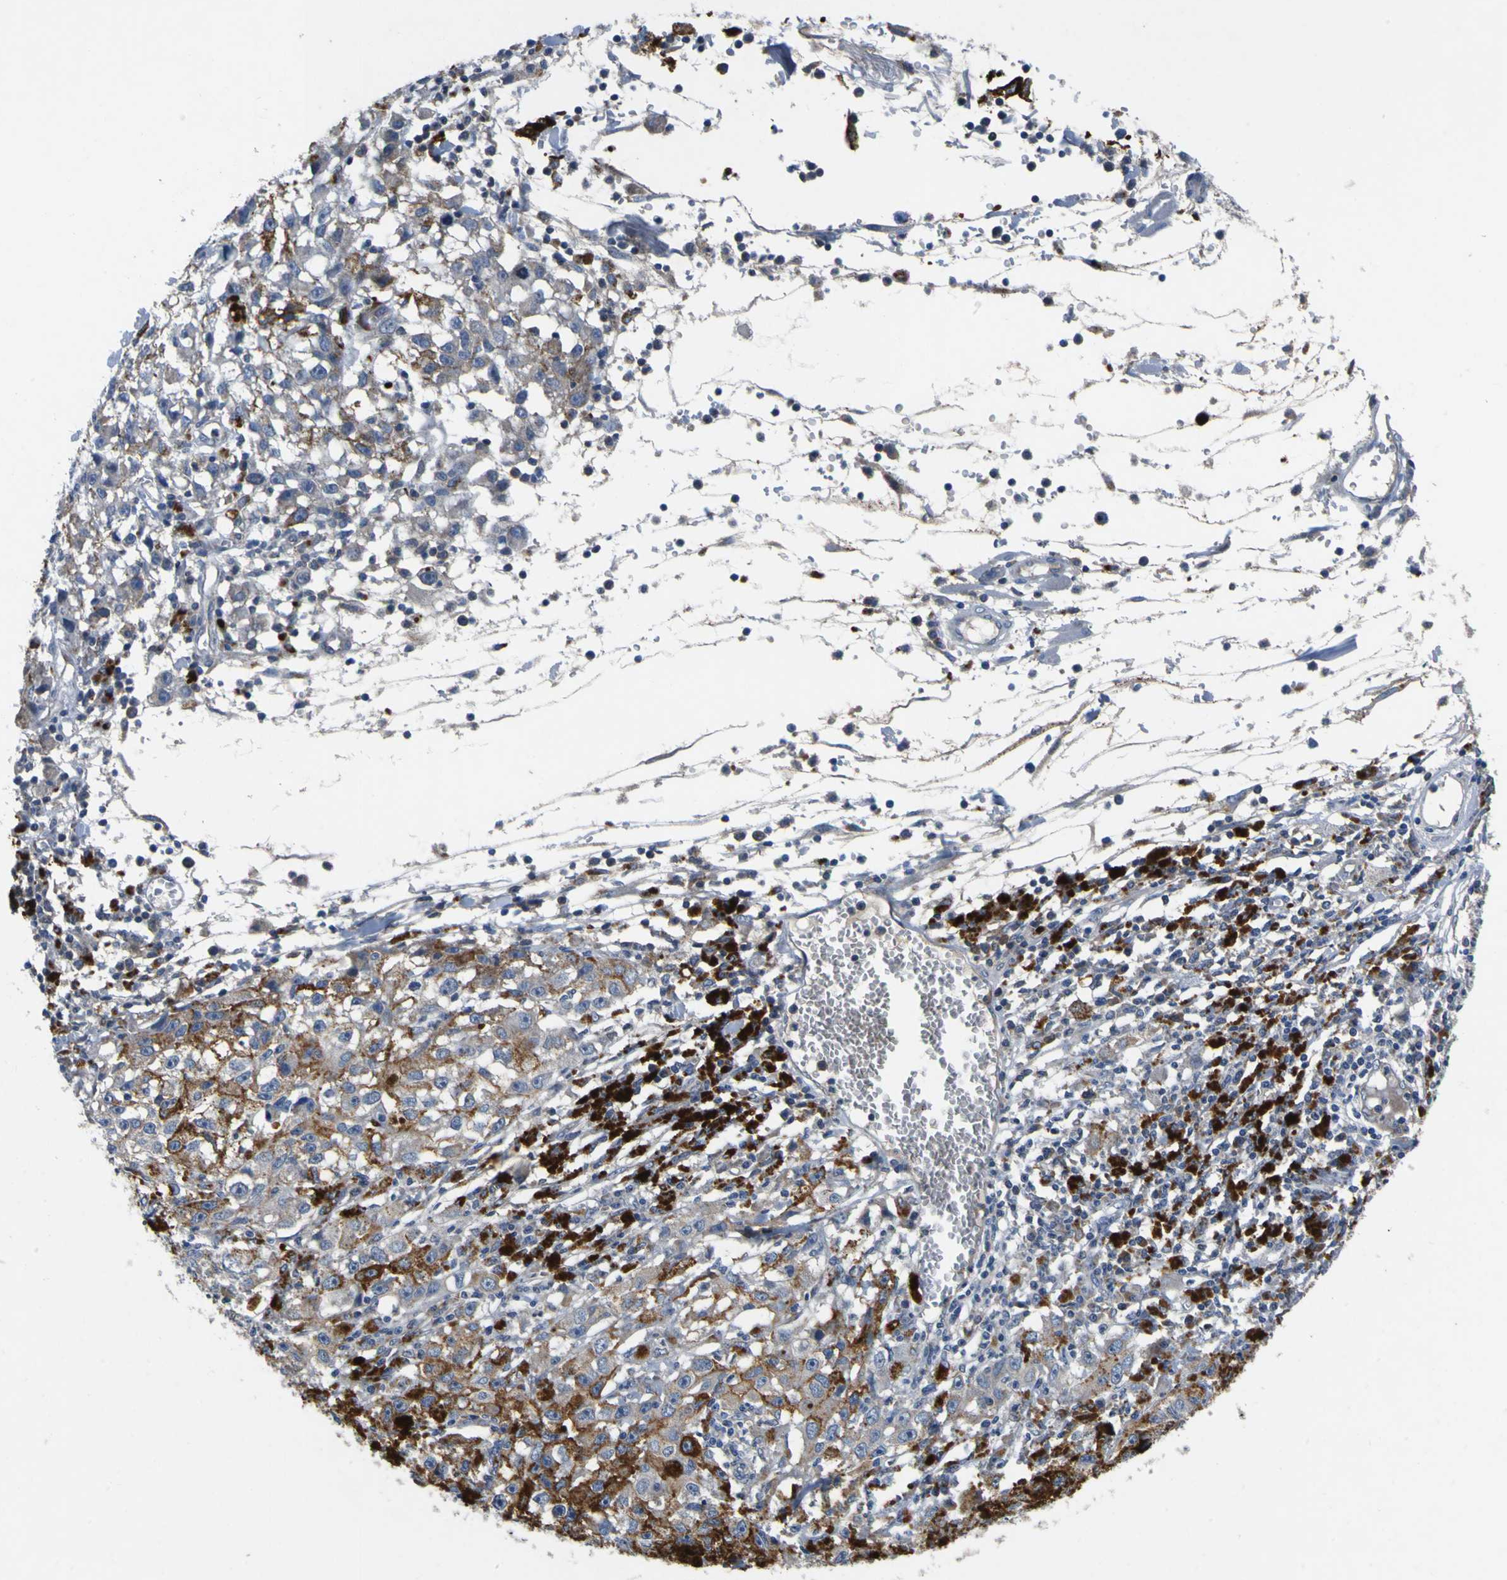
{"staining": {"intensity": "moderate", "quantity": ">75%", "location": "cytoplasmic/membranous"}, "tissue": "melanoma", "cell_type": "Tumor cells", "image_type": "cancer", "snomed": [{"axis": "morphology", "description": "Malignant melanoma, NOS"}, {"axis": "topography", "description": "Skin"}], "caption": "A brown stain shows moderate cytoplasmic/membranous positivity of a protein in human malignant melanoma tumor cells.", "gene": "EPHB4", "patient": {"sex": "female", "age": 104}}